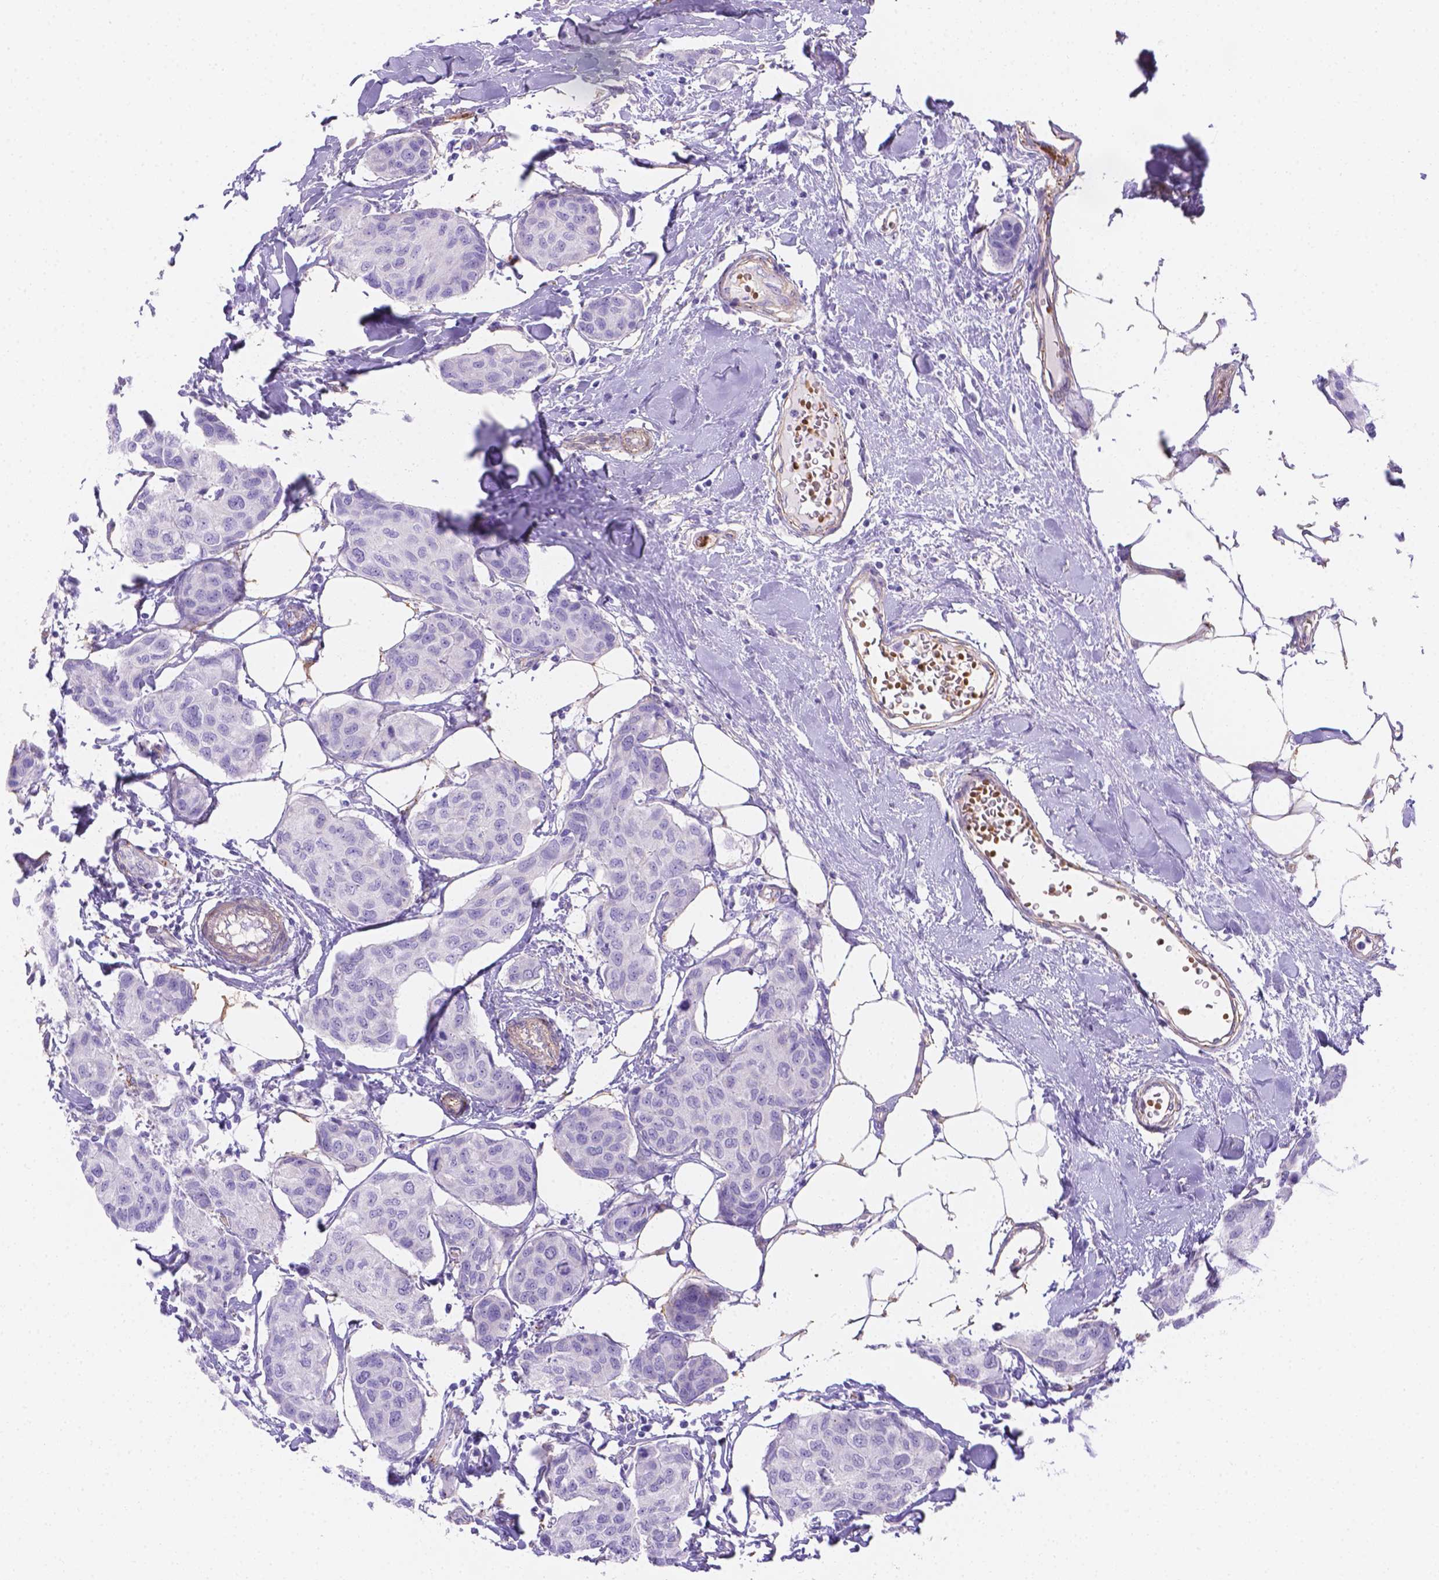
{"staining": {"intensity": "negative", "quantity": "none", "location": "none"}, "tissue": "breast cancer", "cell_type": "Tumor cells", "image_type": "cancer", "snomed": [{"axis": "morphology", "description": "Duct carcinoma"}, {"axis": "topography", "description": "Breast"}], "caption": "Infiltrating ductal carcinoma (breast) was stained to show a protein in brown. There is no significant staining in tumor cells. Brightfield microscopy of IHC stained with DAB (3,3'-diaminobenzidine) (brown) and hematoxylin (blue), captured at high magnification.", "gene": "SLC40A1", "patient": {"sex": "female", "age": 80}}